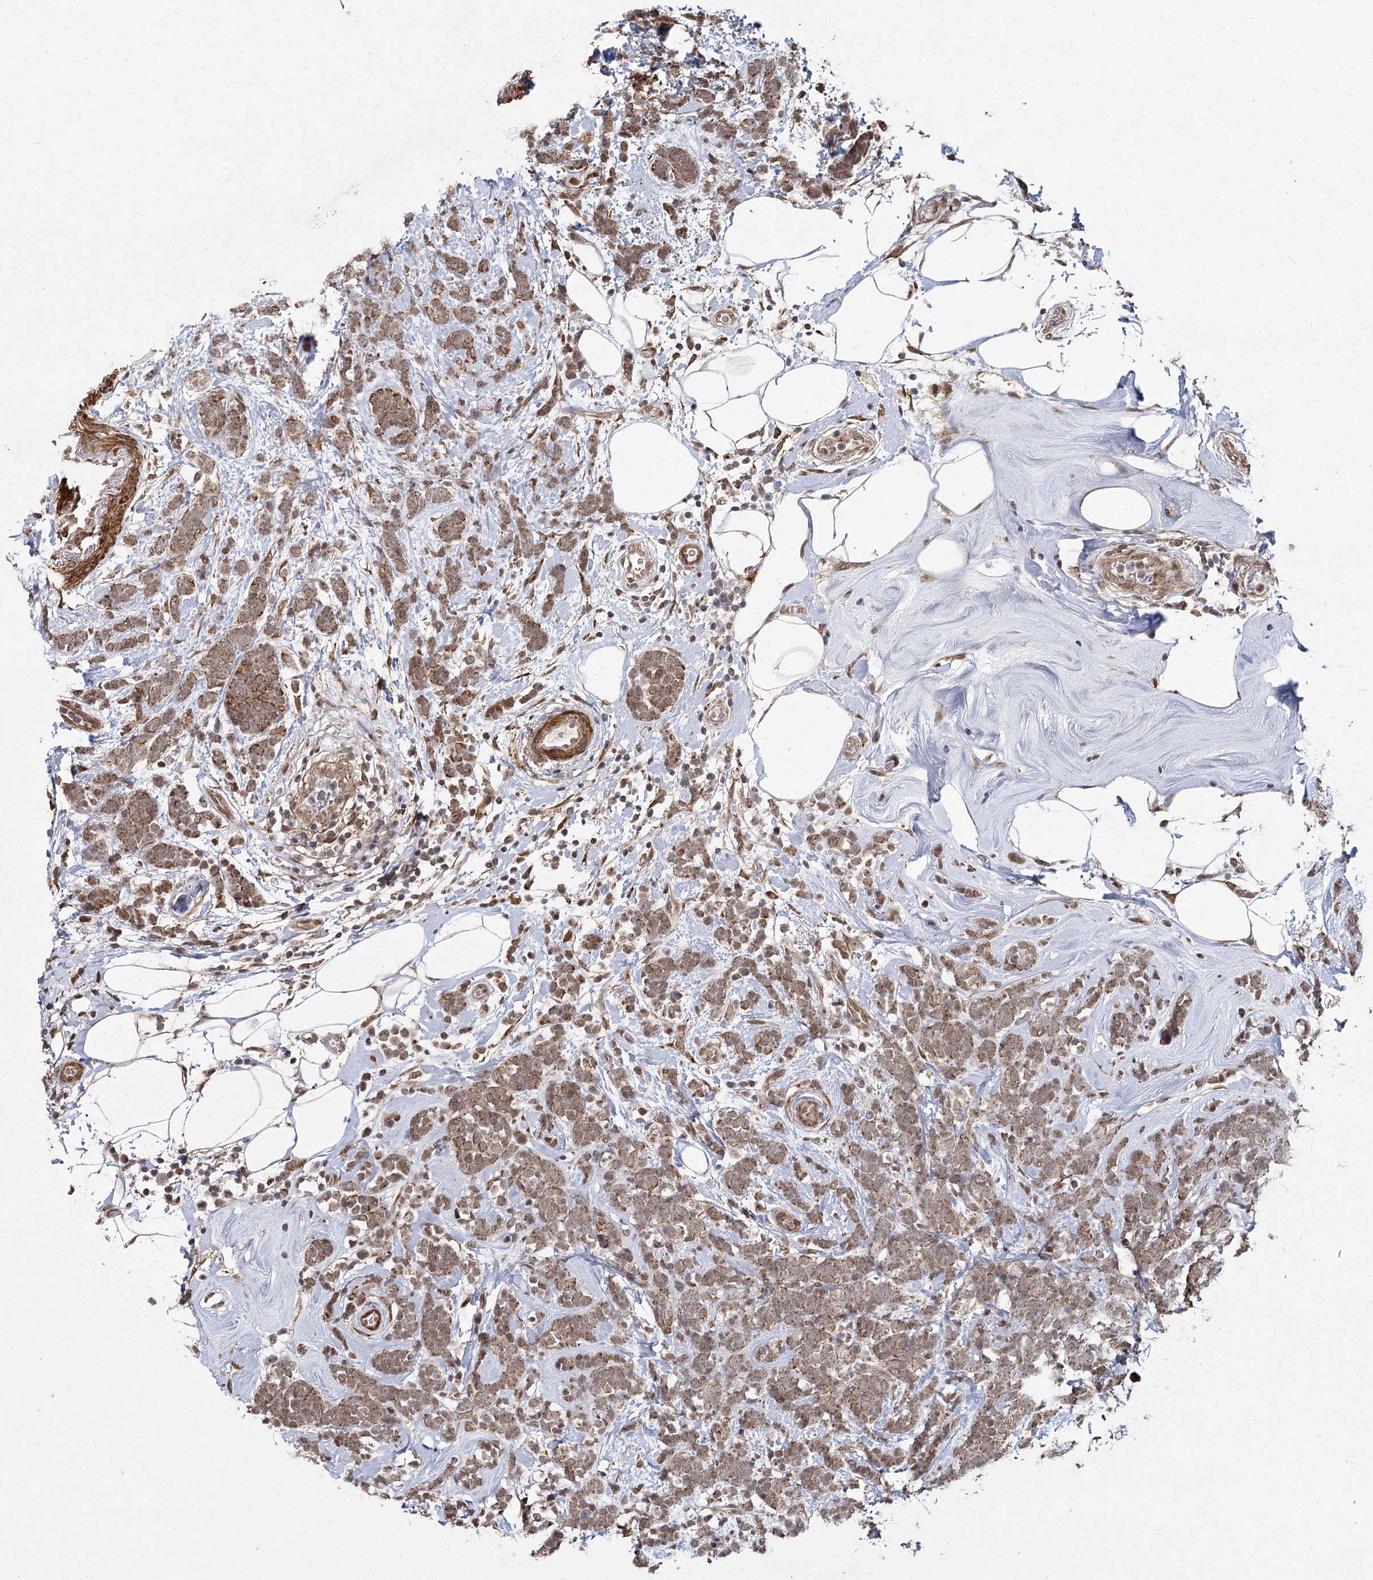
{"staining": {"intensity": "moderate", "quantity": ">75%", "location": "cytoplasmic/membranous,nuclear"}, "tissue": "breast cancer", "cell_type": "Tumor cells", "image_type": "cancer", "snomed": [{"axis": "morphology", "description": "Lobular carcinoma"}, {"axis": "topography", "description": "Breast"}], "caption": "There is medium levels of moderate cytoplasmic/membranous and nuclear positivity in tumor cells of breast cancer (lobular carcinoma), as demonstrated by immunohistochemical staining (brown color).", "gene": "ZCCHC24", "patient": {"sex": "female", "age": 58}}